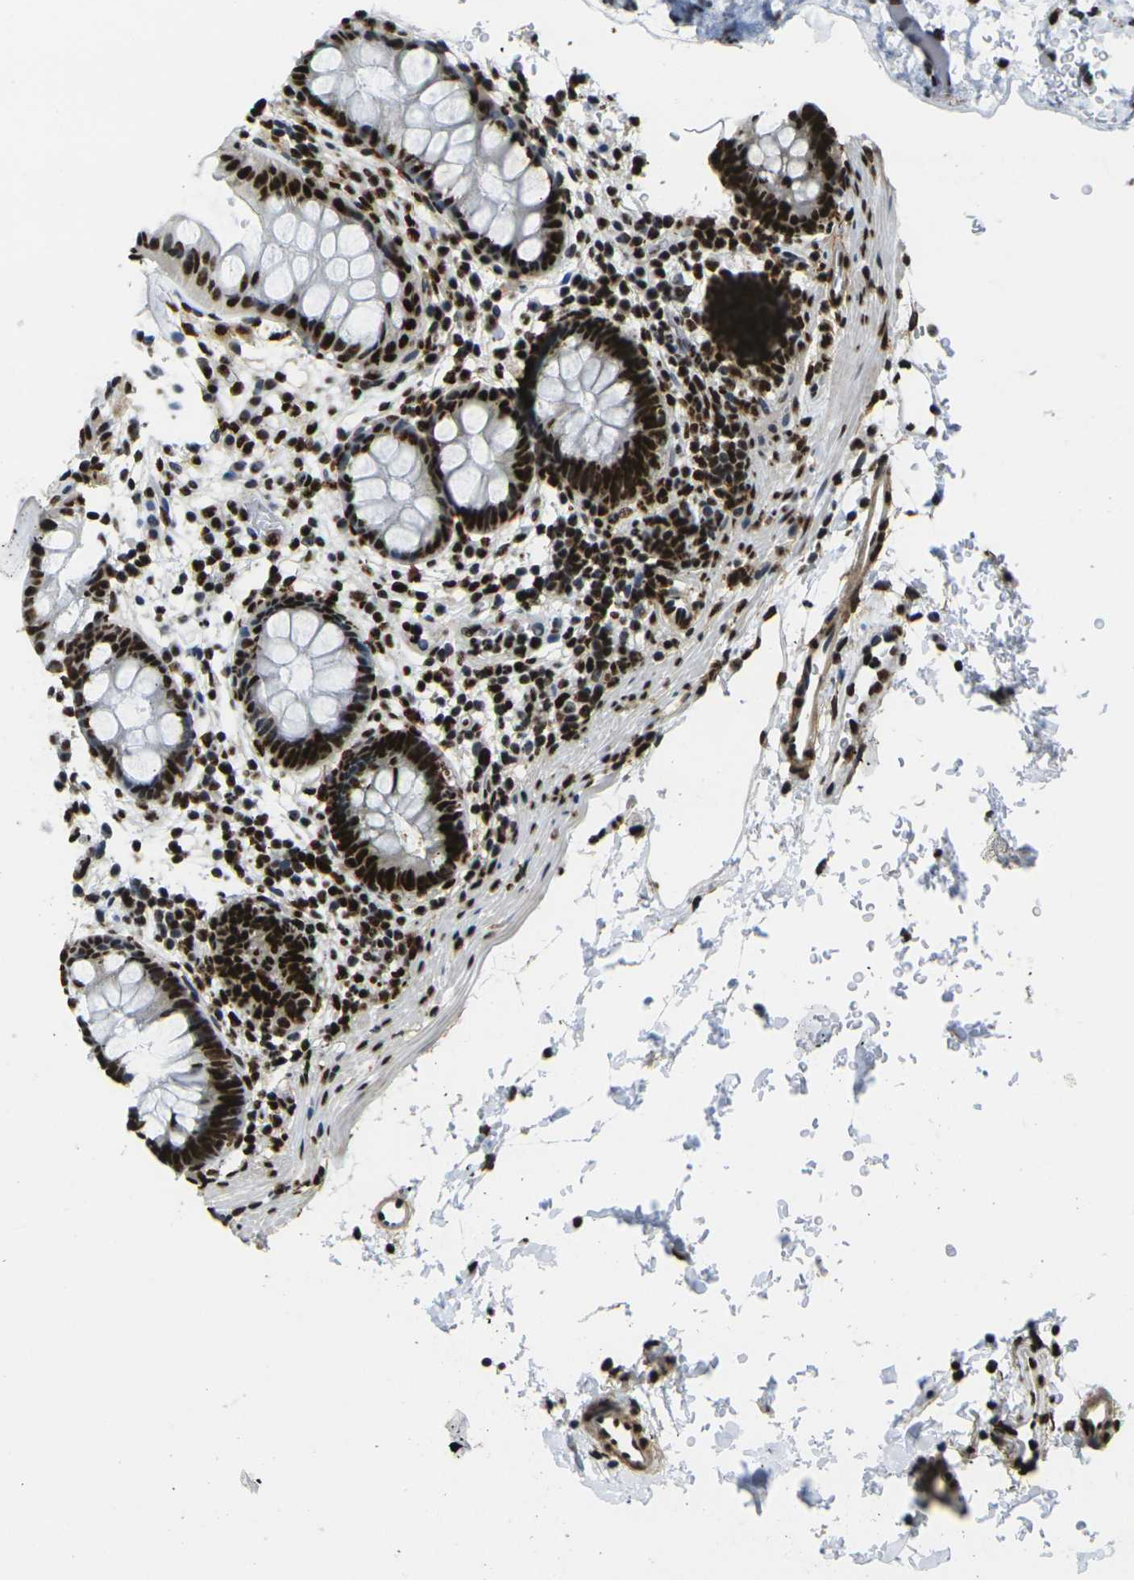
{"staining": {"intensity": "strong", "quantity": ">75%", "location": "nuclear"}, "tissue": "rectum", "cell_type": "Glandular cells", "image_type": "normal", "snomed": [{"axis": "morphology", "description": "Normal tissue, NOS"}, {"axis": "topography", "description": "Rectum"}], "caption": "The histopathology image displays a brown stain indicating the presence of a protein in the nuclear of glandular cells in rectum.", "gene": "SMARCC1", "patient": {"sex": "female", "age": 24}}